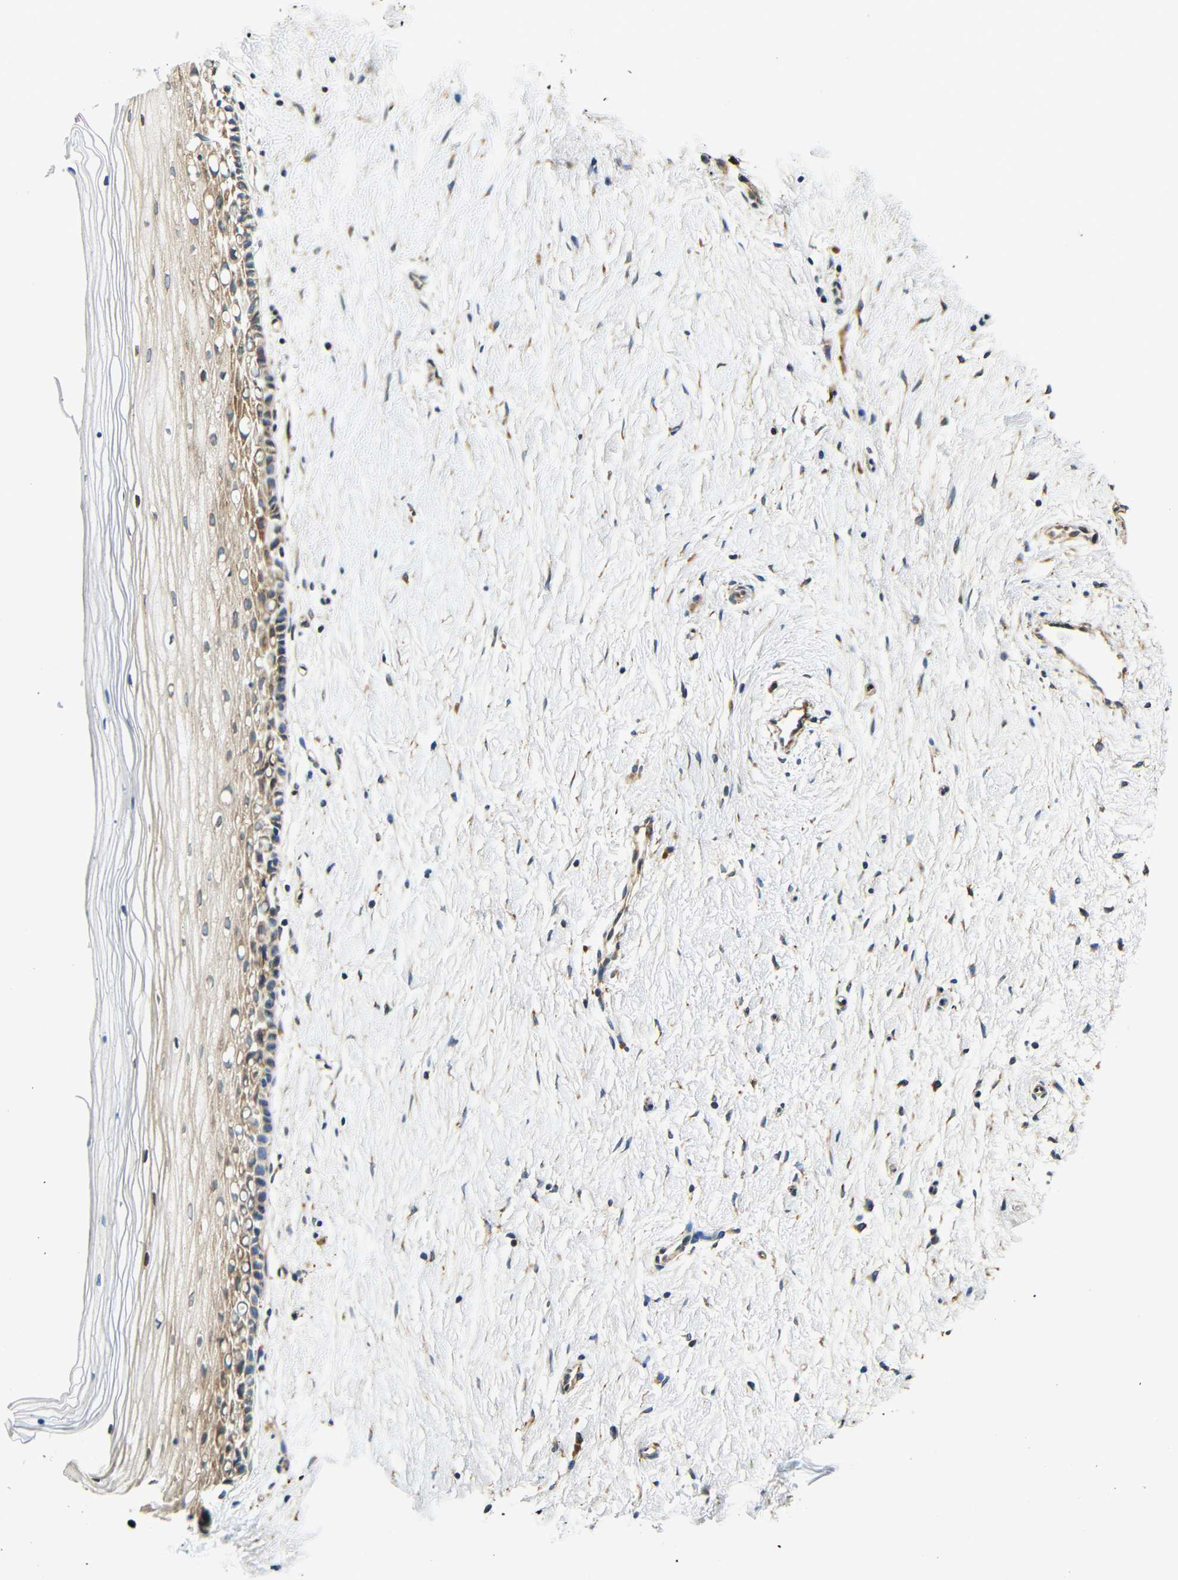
{"staining": {"intensity": "moderate", "quantity": "25%-75%", "location": "cytoplasmic/membranous"}, "tissue": "cervix", "cell_type": "Glandular cells", "image_type": "normal", "snomed": [{"axis": "morphology", "description": "Normal tissue, NOS"}, {"axis": "topography", "description": "Cervix"}], "caption": "DAB immunohistochemical staining of unremarkable human cervix reveals moderate cytoplasmic/membranous protein expression in about 25%-75% of glandular cells.", "gene": "VAPB", "patient": {"sex": "female", "age": 39}}